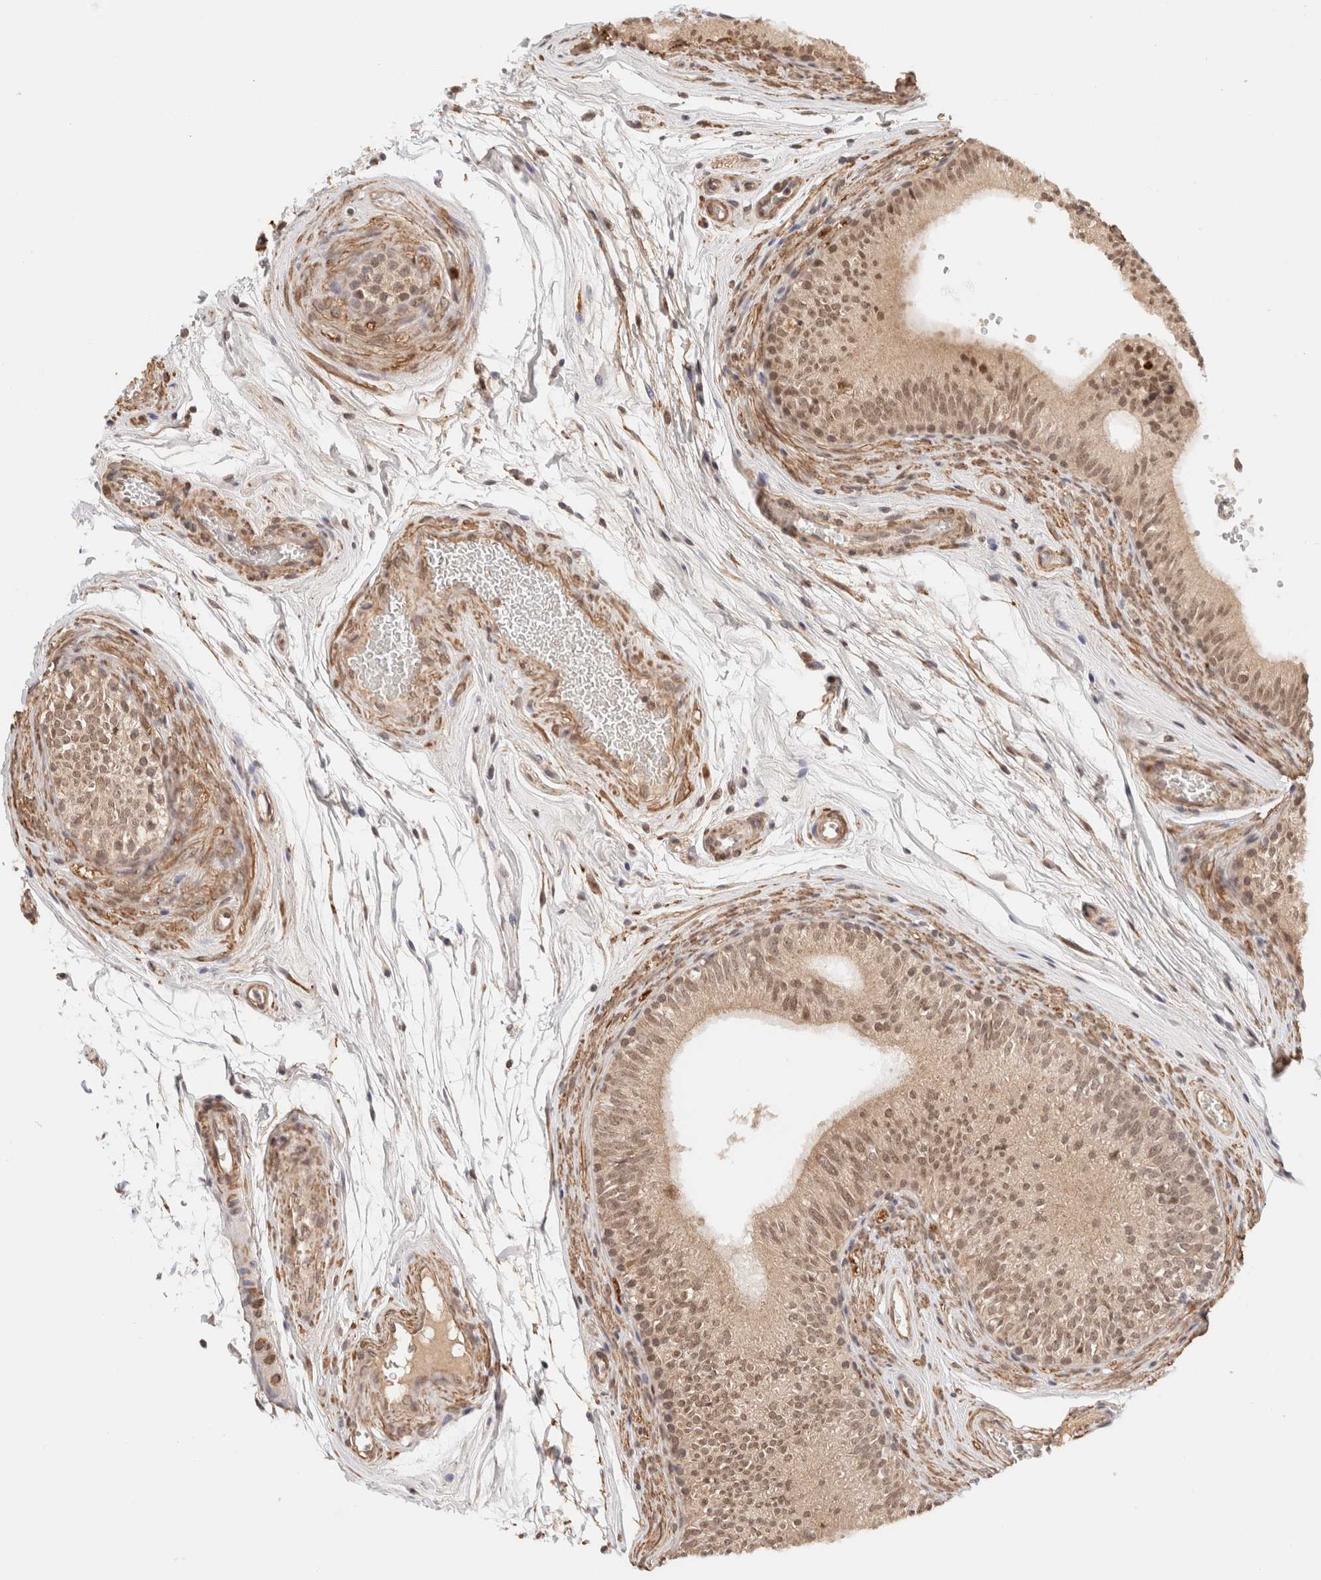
{"staining": {"intensity": "moderate", "quantity": ">75%", "location": "cytoplasmic/membranous,nuclear"}, "tissue": "epididymis", "cell_type": "Glandular cells", "image_type": "normal", "snomed": [{"axis": "morphology", "description": "Normal tissue, NOS"}, {"axis": "topography", "description": "Epididymis"}], "caption": "Moderate cytoplasmic/membranous,nuclear expression is present in about >75% of glandular cells in unremarkable epididymis.", "gene": "BRPF3", "patient": {"sex": "male", "age": 36}}